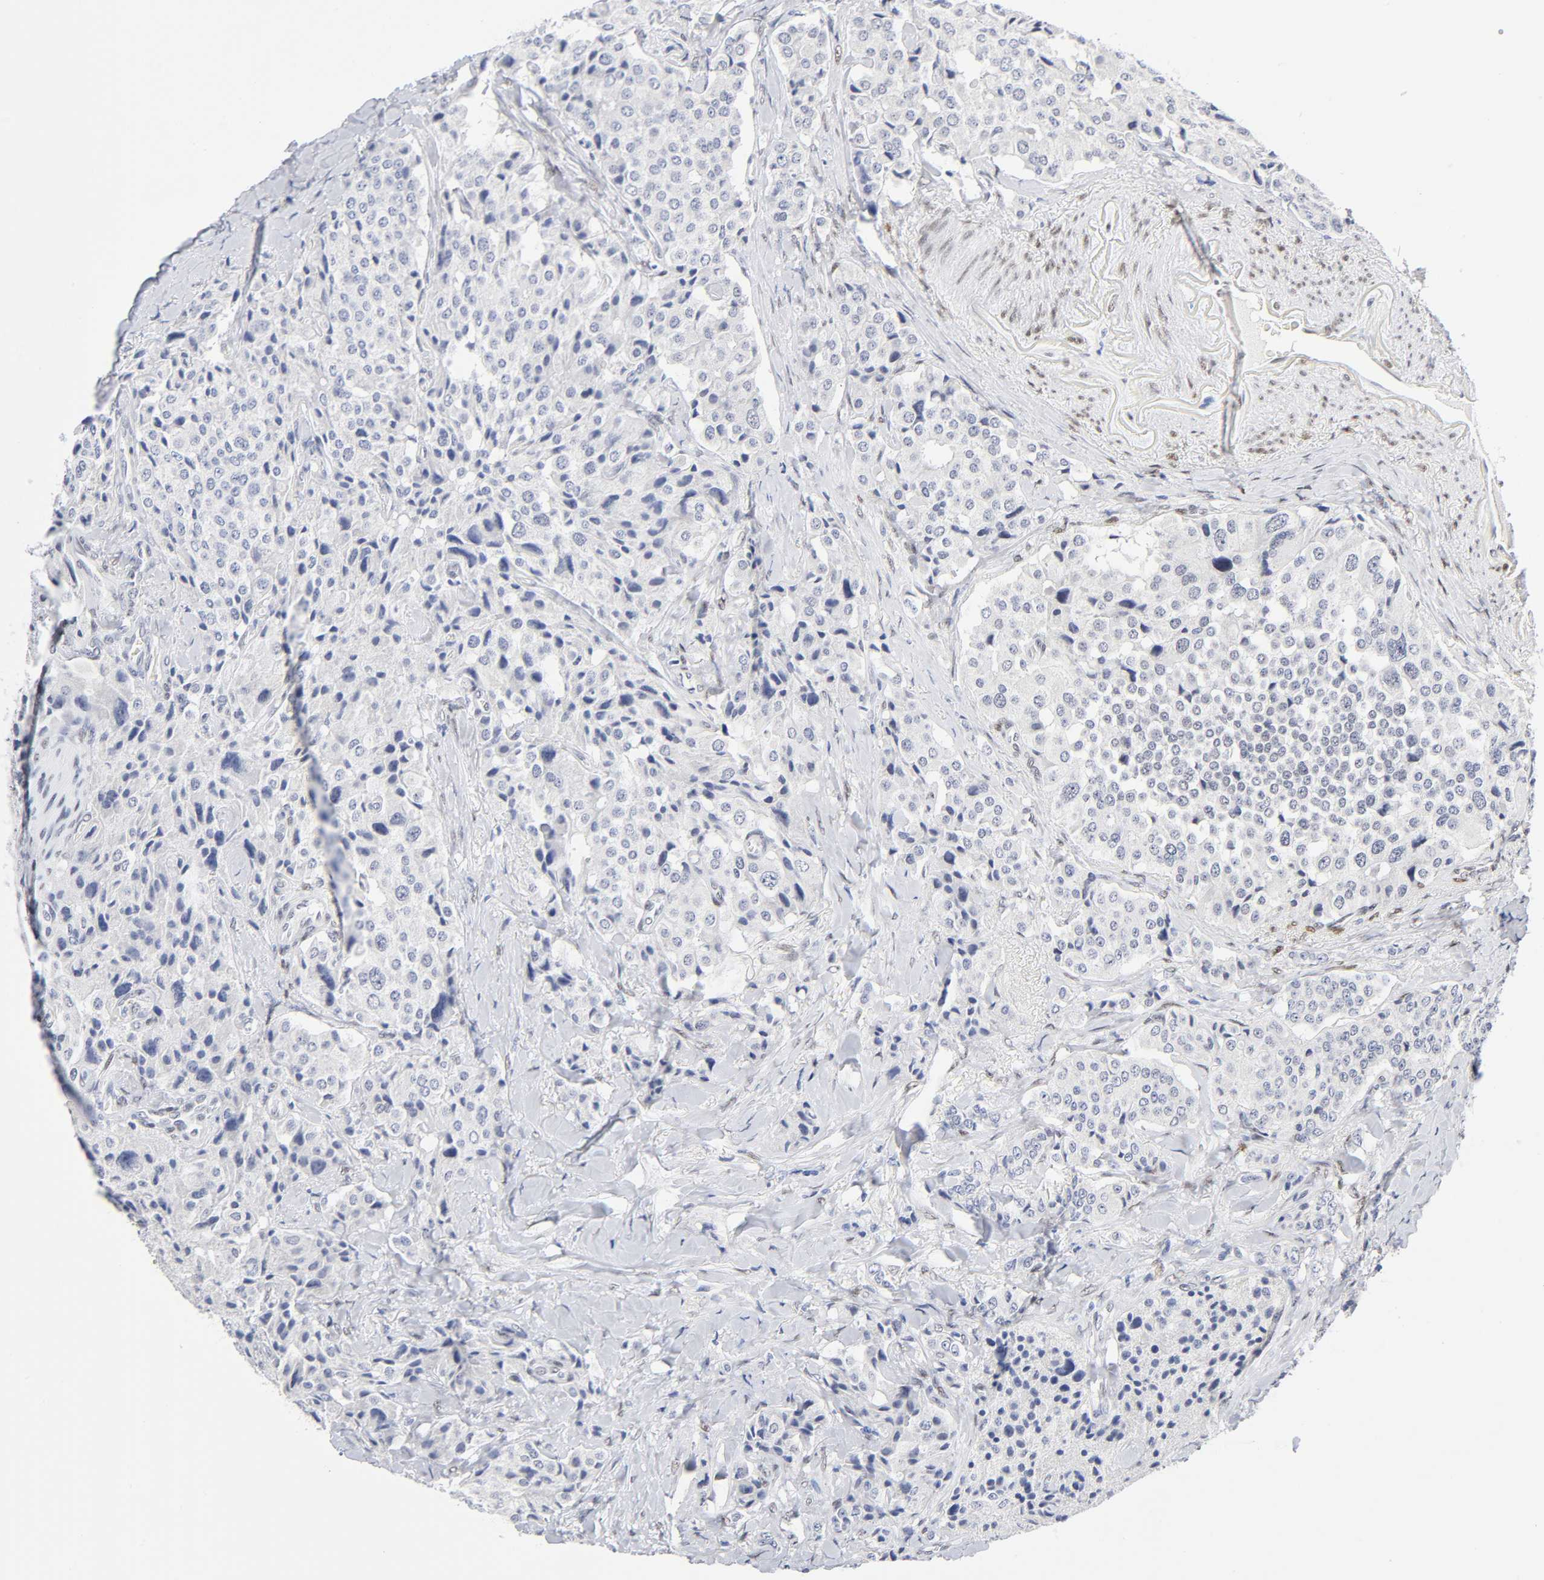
{"staining": {"intensity": "negative", "quantity": "none", "location": "none"}, "tissue": "carcinoid", "cell_type": "Tumor cells", "image_type": "cancer", "snomed": [{"axis": "morphology", "description": "Carcinoid, malignant, NOS"}, {"axis": "topography", "description": "Colon"}], "caption": "The image displays no staining of tumor cells in carcinoid (malignant).", "gene": "NFIC", "patient": {"sex": "female", "age": 61}}